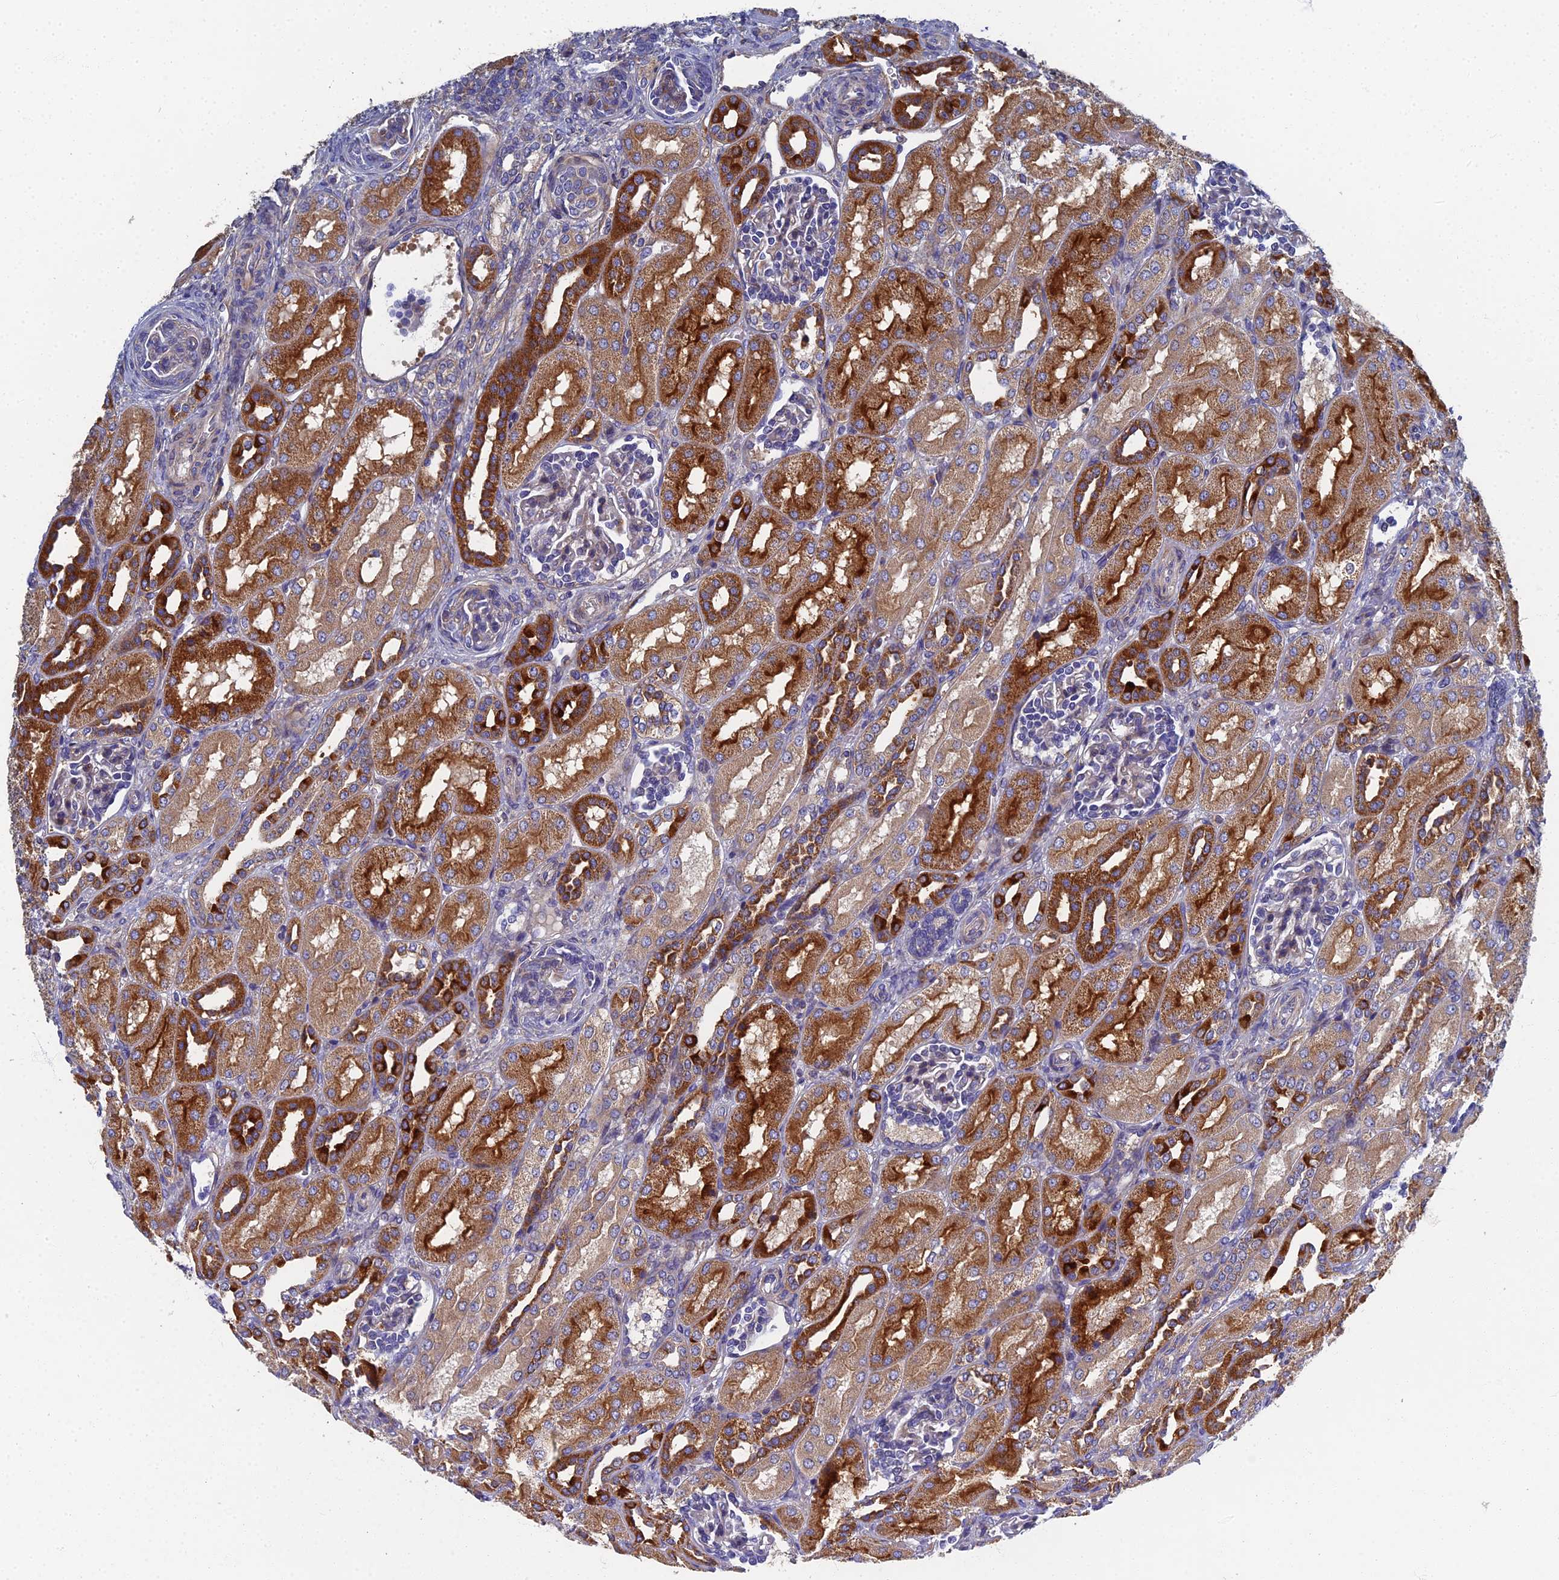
{"staining": {"intensity": "negative", "quantity": "none", "location": "none"}, "tissue": "kidney", "cell_type": "Cells in glomeruli", "image_type": "normal", "snomed": [{"axis": "morphology", "description": "Normal tissue, NOS"}, {"axis": "morphology", "description": "Neoplasm, malignant, NOS"}, {"axis": "topography", "description": "Kidney"}], "caption": "IHC histopathology image of unremarkable human kidney stained for a protein (brown), which displays no expression in cells in glomeruli. Nuclei are stained in blue.", "gene": "RNASEK", "patient": {"sex": "female", "age": 1}}